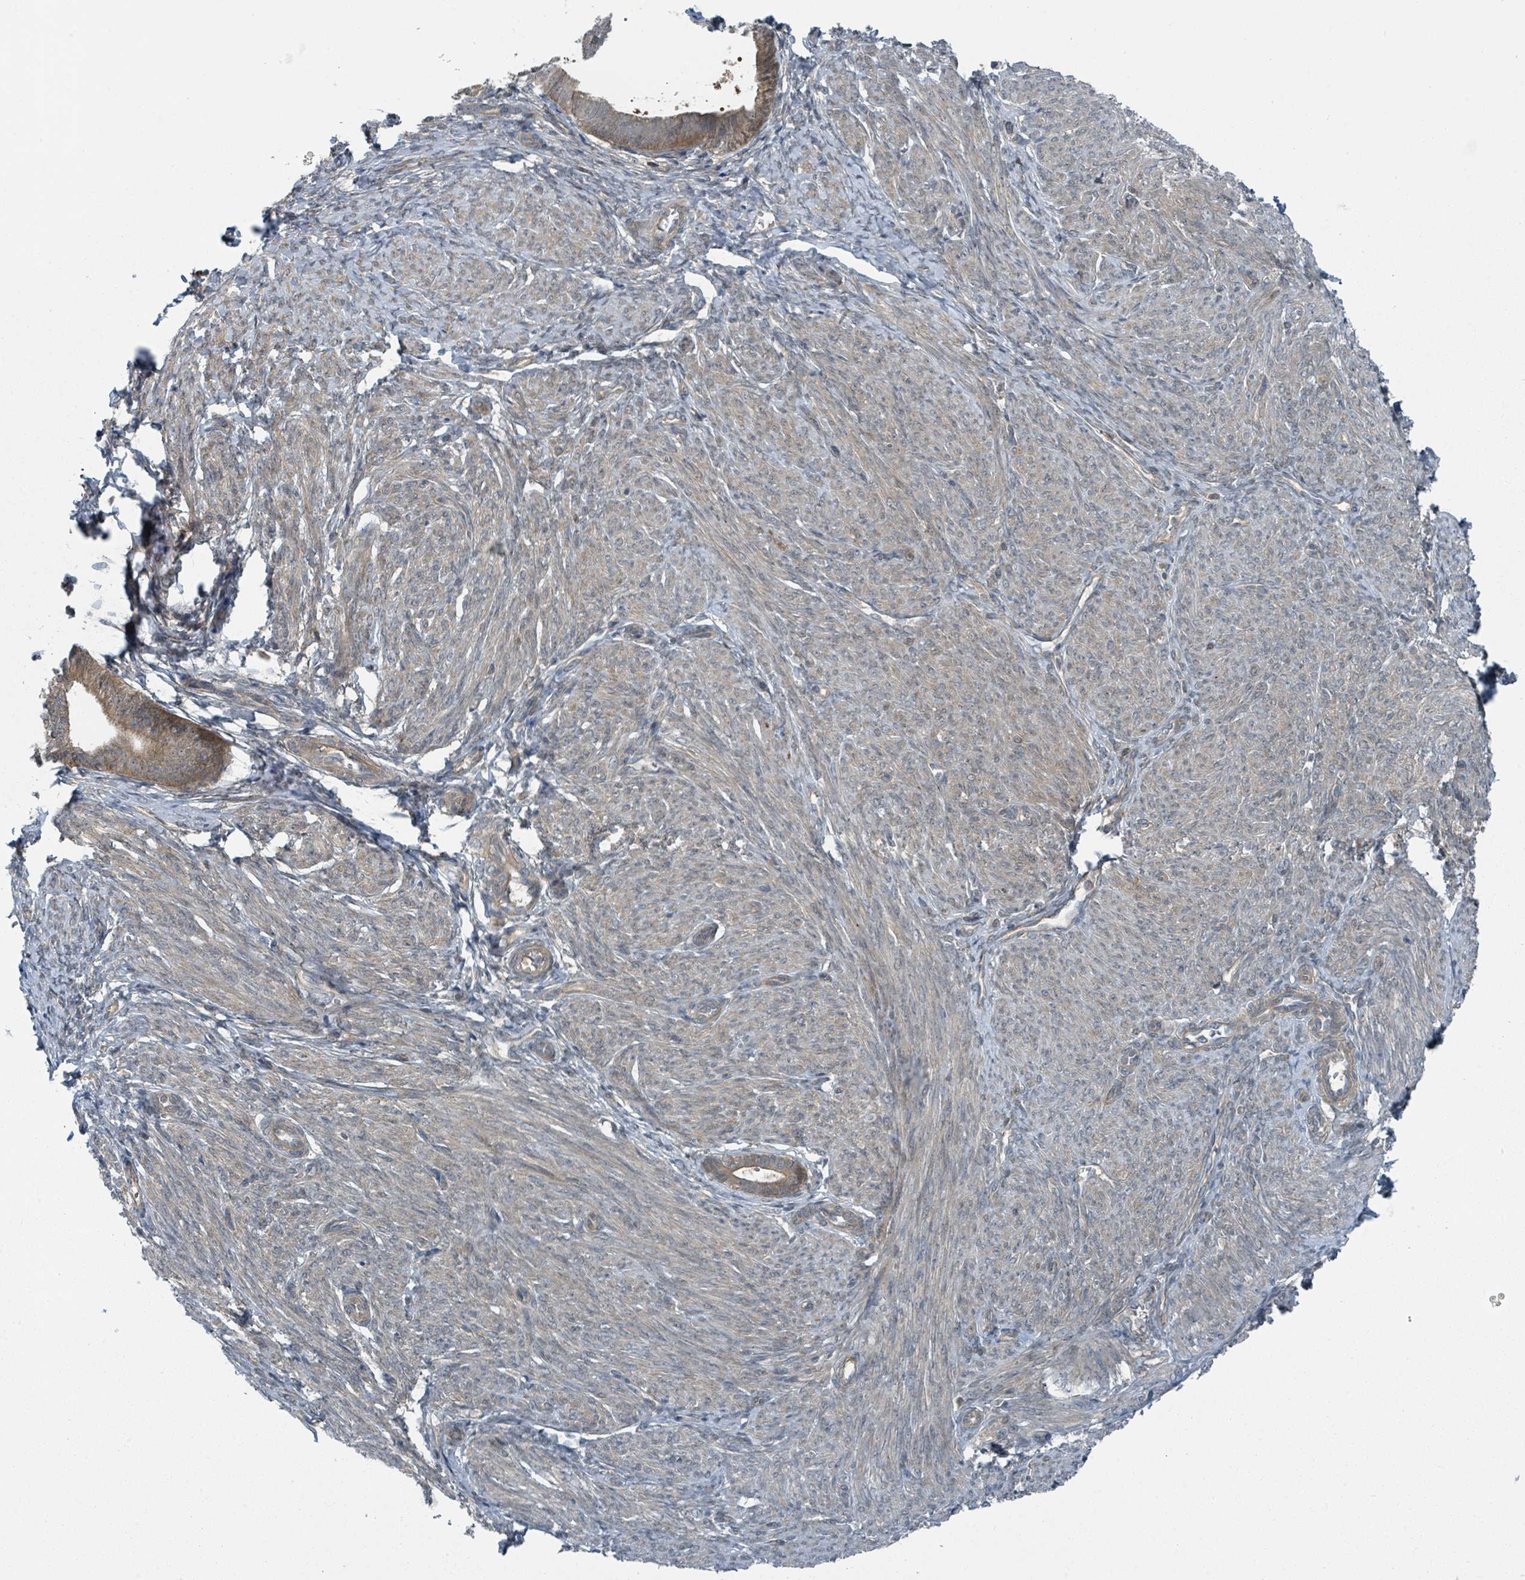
{"staining": {"intensity": "moderate", "quantity": ">75%", "location": "cytoplasmic/membranous"}, "tissue": "endometrial cancer", "cell_type": "Tumor cells", "image_type": "cancer", "snomed": [{"axis": "morphology", "description": "Adenocarcinoma, NOS"}, {"axis": "topography", "description": "Endometrium"}], "caption": "Immunohistochemical staining of endometrial cancer (adenocarcinoma) shows medium levels of moderate cytoplasmic/membranous protein staining in approximately >75% of tumor cells.", "gene": "GOLGA7", "patient": {"sex": "female", "age": 87}}